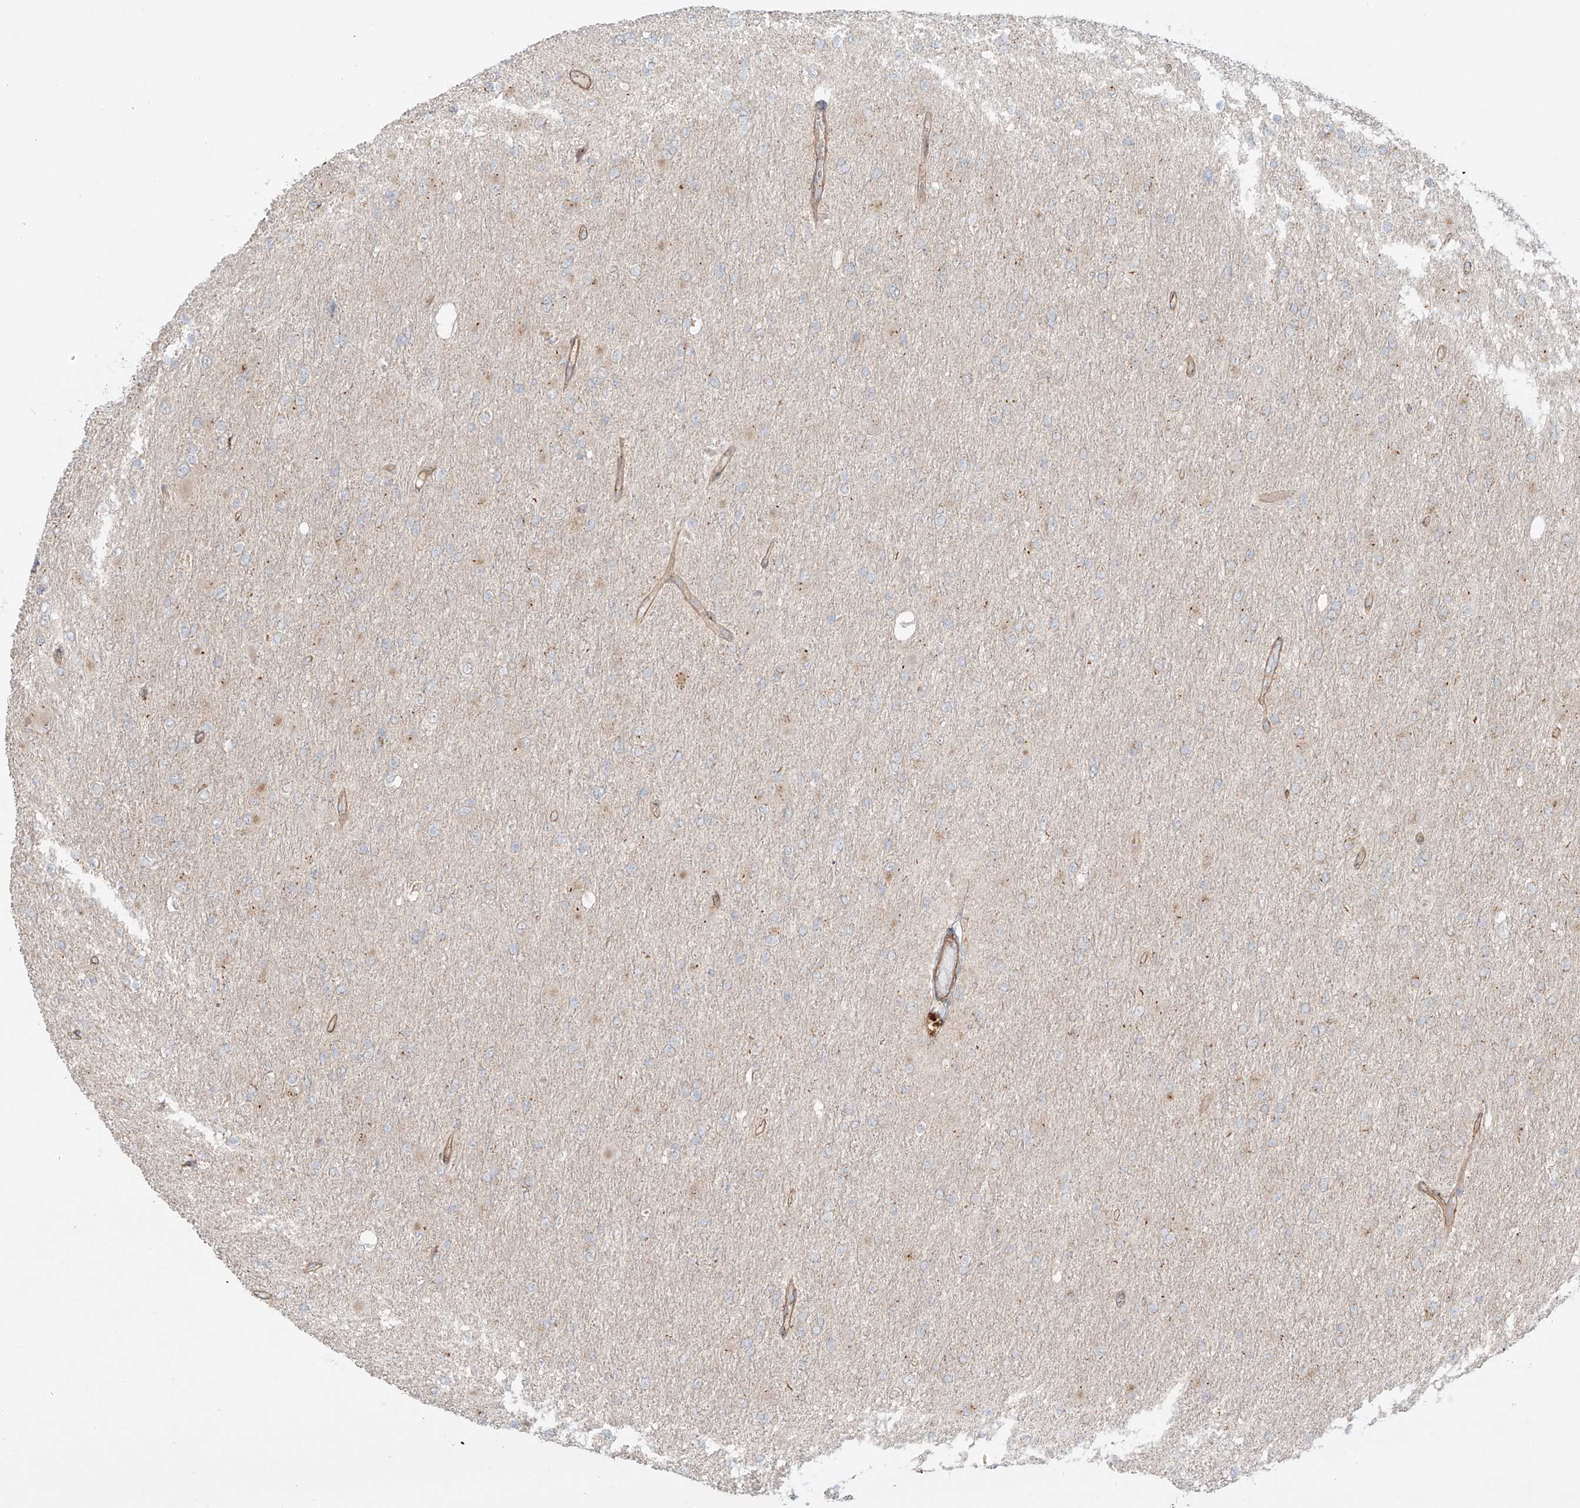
{"staining": {"intensity": "negative", "quantity": "none", "location": "none"}, "tissue": "glioma", "cell_type": "Tumor cells", "image_type": "cancer", "snomed": [{"axis": "morphology", "description": "Glioma, malignant, High grade"}, {"axis": "topography", "description": "Cerebral cortex"}], "caption": "Tumor cells show no significant protein expression in malignant glioma (high-grade).", "gene": "ZNF287", "patient": {"sex": "female", "age": 36}}